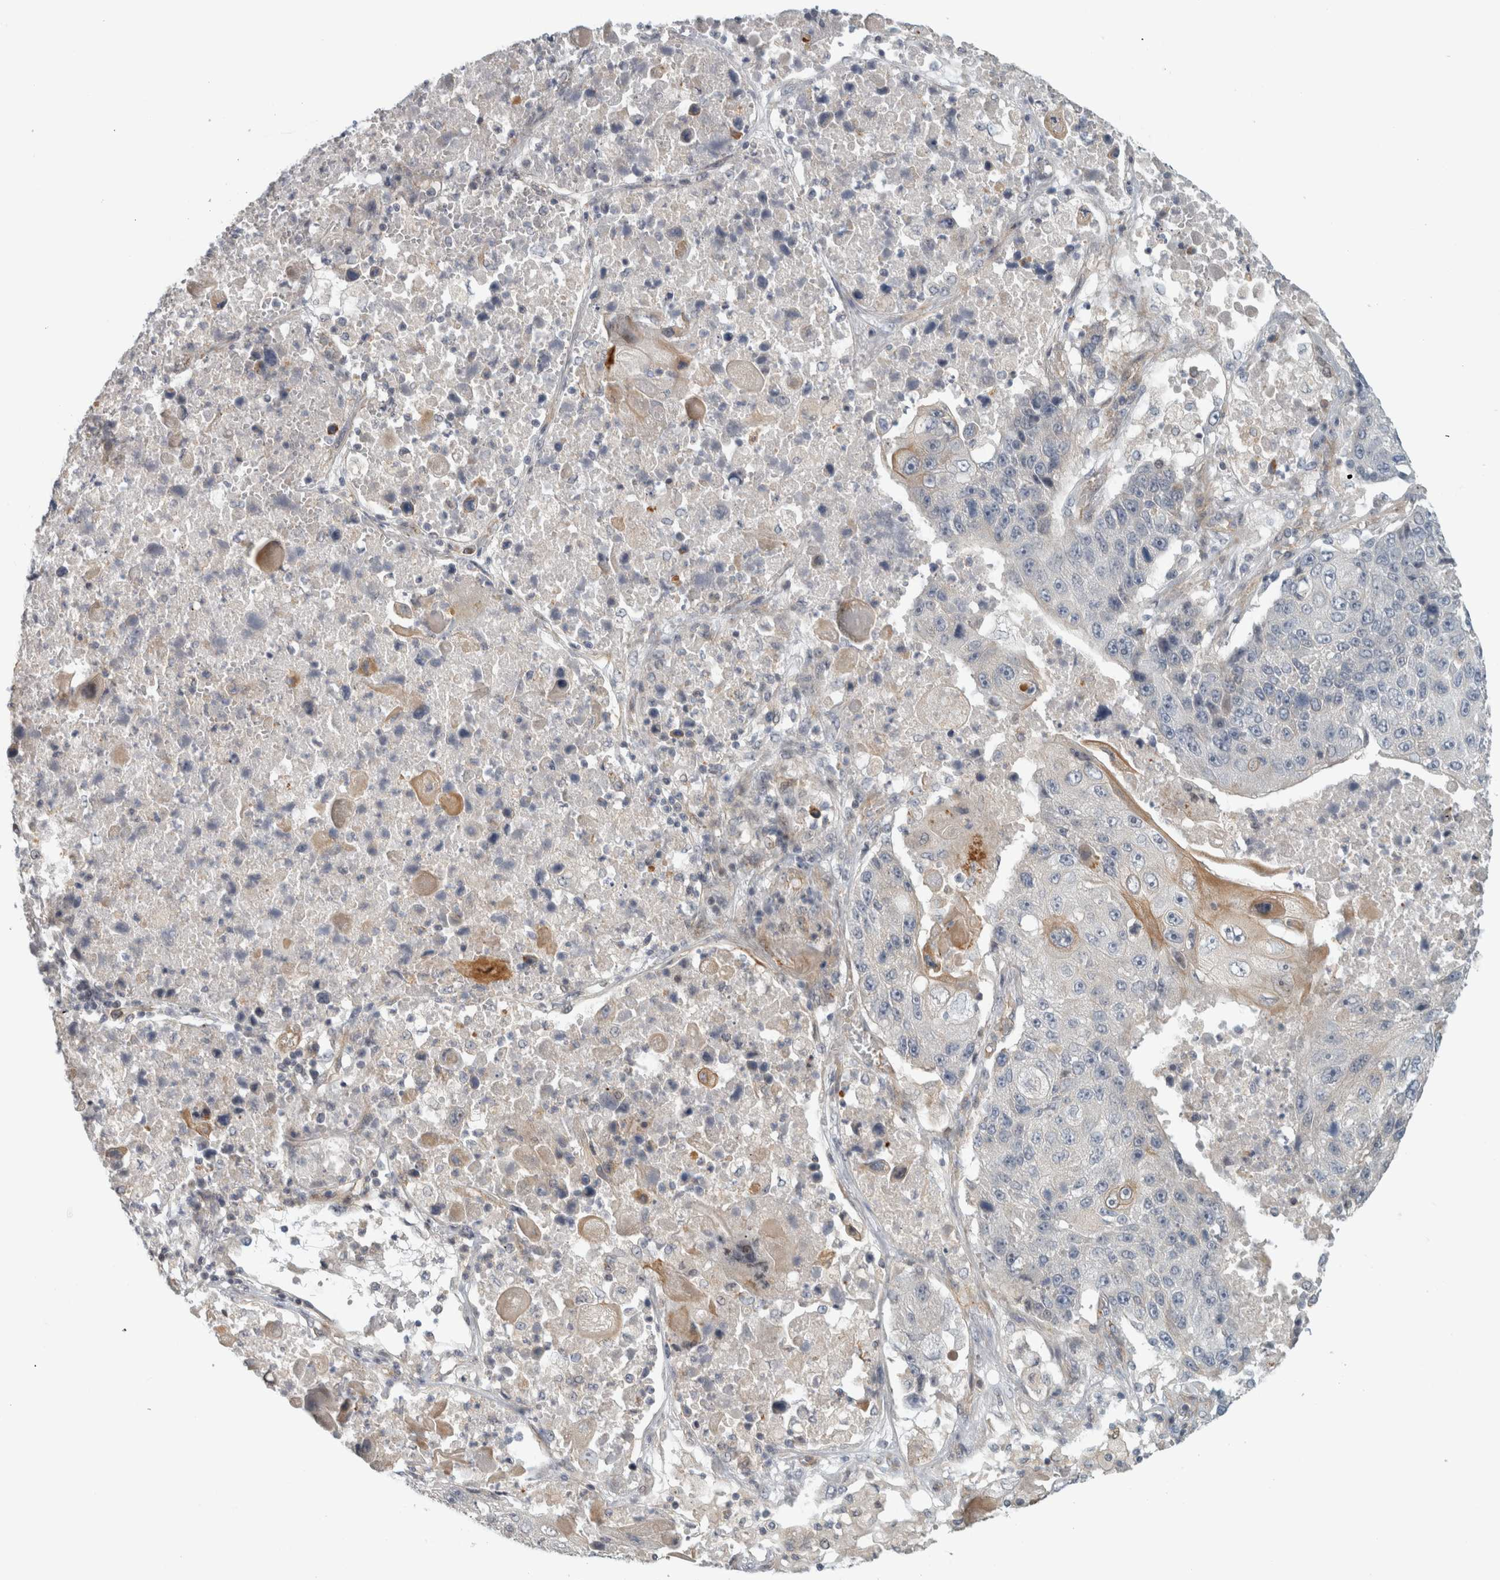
{"staining": {"intensity": "negative", "quantity": "none", "location": "none"}, "tissue": "lung cancer", "cell_type": "Tumor cells", "image_type": "cancer", "snomed": [{"axis": "morphology", "description": "Squamous cell carcinoma, NOS"}, {"axis": "topography", "description": "Lung"}], "caption": "DAB immunohistochemical staining of lung cancer (squamous cell carcinoma) reveals no significant expression in tumor cells.", "gene": "ZNF804B", "patient": {"sex": "male", "age": 61}}